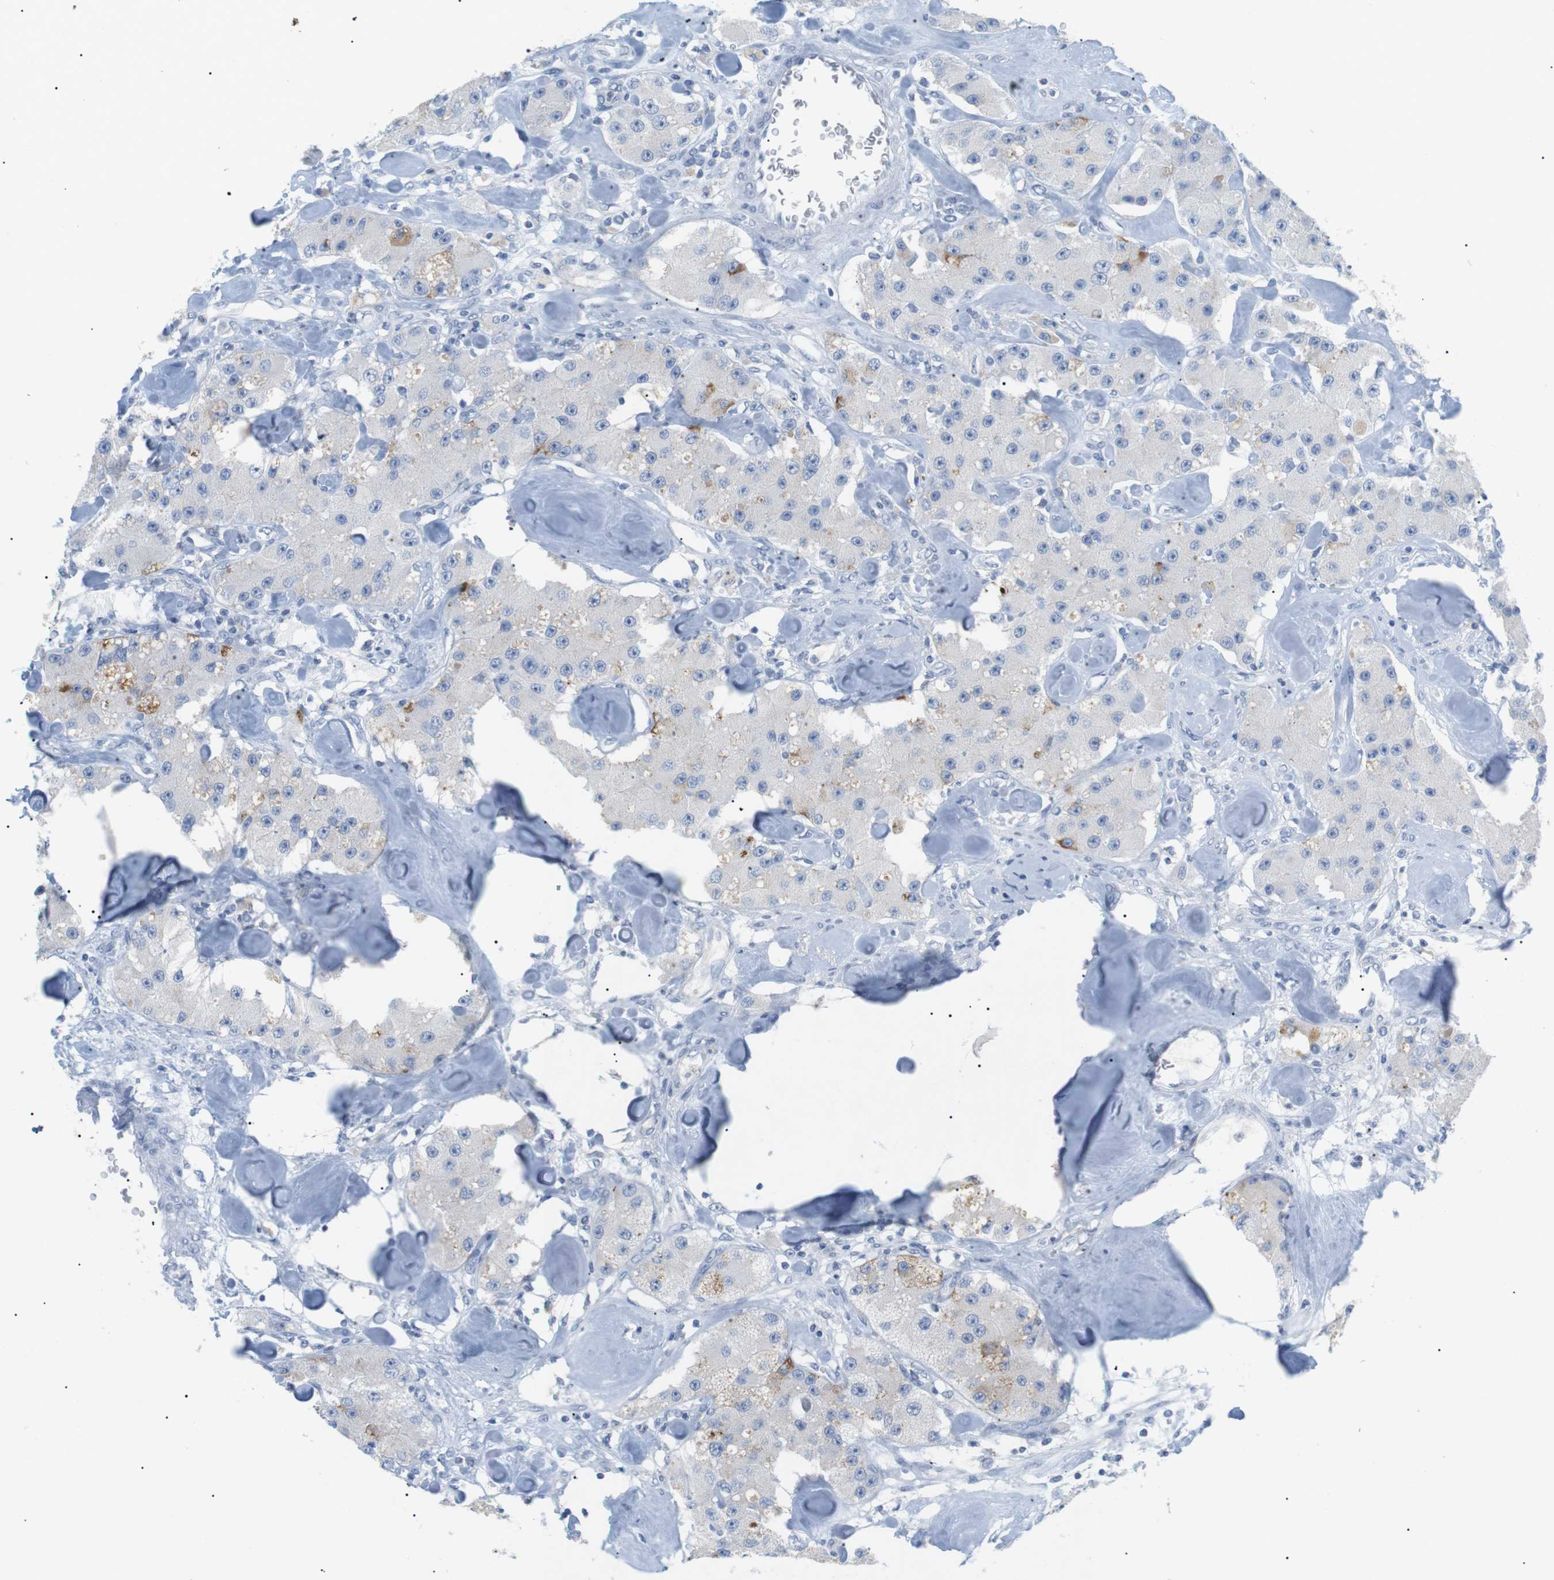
{"staining": {"intensity": "moderate", "quantity": "<25%", "location": "cytoplasmic/membranous"}, "tissue": "carcinoid", "cell_type": "Tumor cells", "image_type": "cancer", "snomed": [{"axis": "morphology", "description": "Carcinoid, malignant, NOS"}, {"axis": "topography", "description": "Pancreas"}], "caption": "Moderate cytoplasmic/membranous protein expression is appreciated in about <25% of tumor cells in malignant carcinoid.", "gene": "HBG2", "patient": {"sex": "male", "age": 41}}